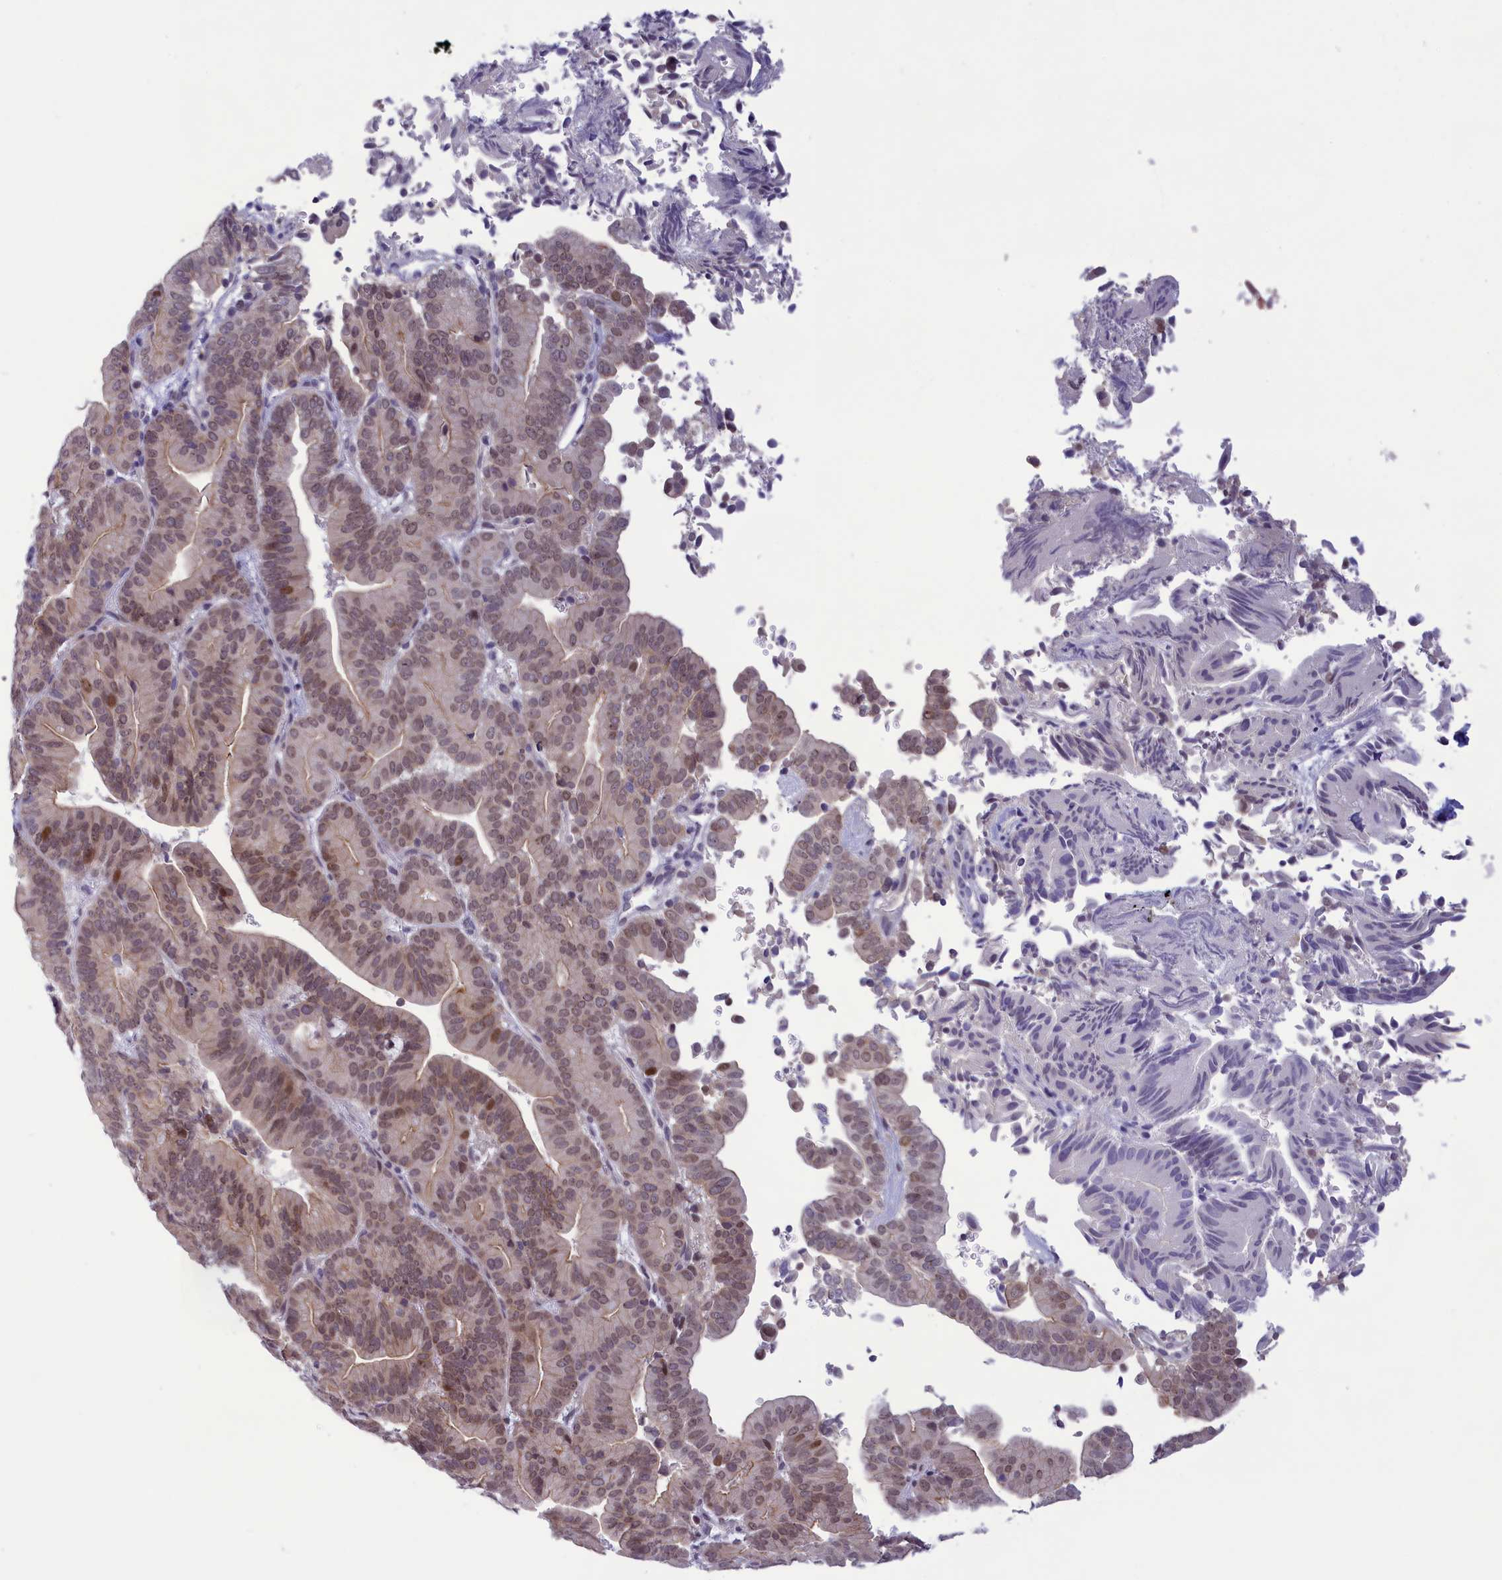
{"staining": {"intensity": "moderate", "quantity": "25%-75%", "location": "nuclear"}, "tissue": "liver cancer", "cell_type": "Tumor cells", "image_type": "cancer", "snomed": [{"axis": "morphology", "description": "Cholangiocarcinoma"}, {"axis": "topography", "description": "Liver"}], "caption": "Immunohistochemical staining of liver cancer shows medium levels of moderate nuclear staining in about 25%-75% of tumor cells. Ihc stains the protein of interest in brown and the nuclei are stained blue.", "gene": "CORO2A", "patient": {"sex": "female", "age": 75}}